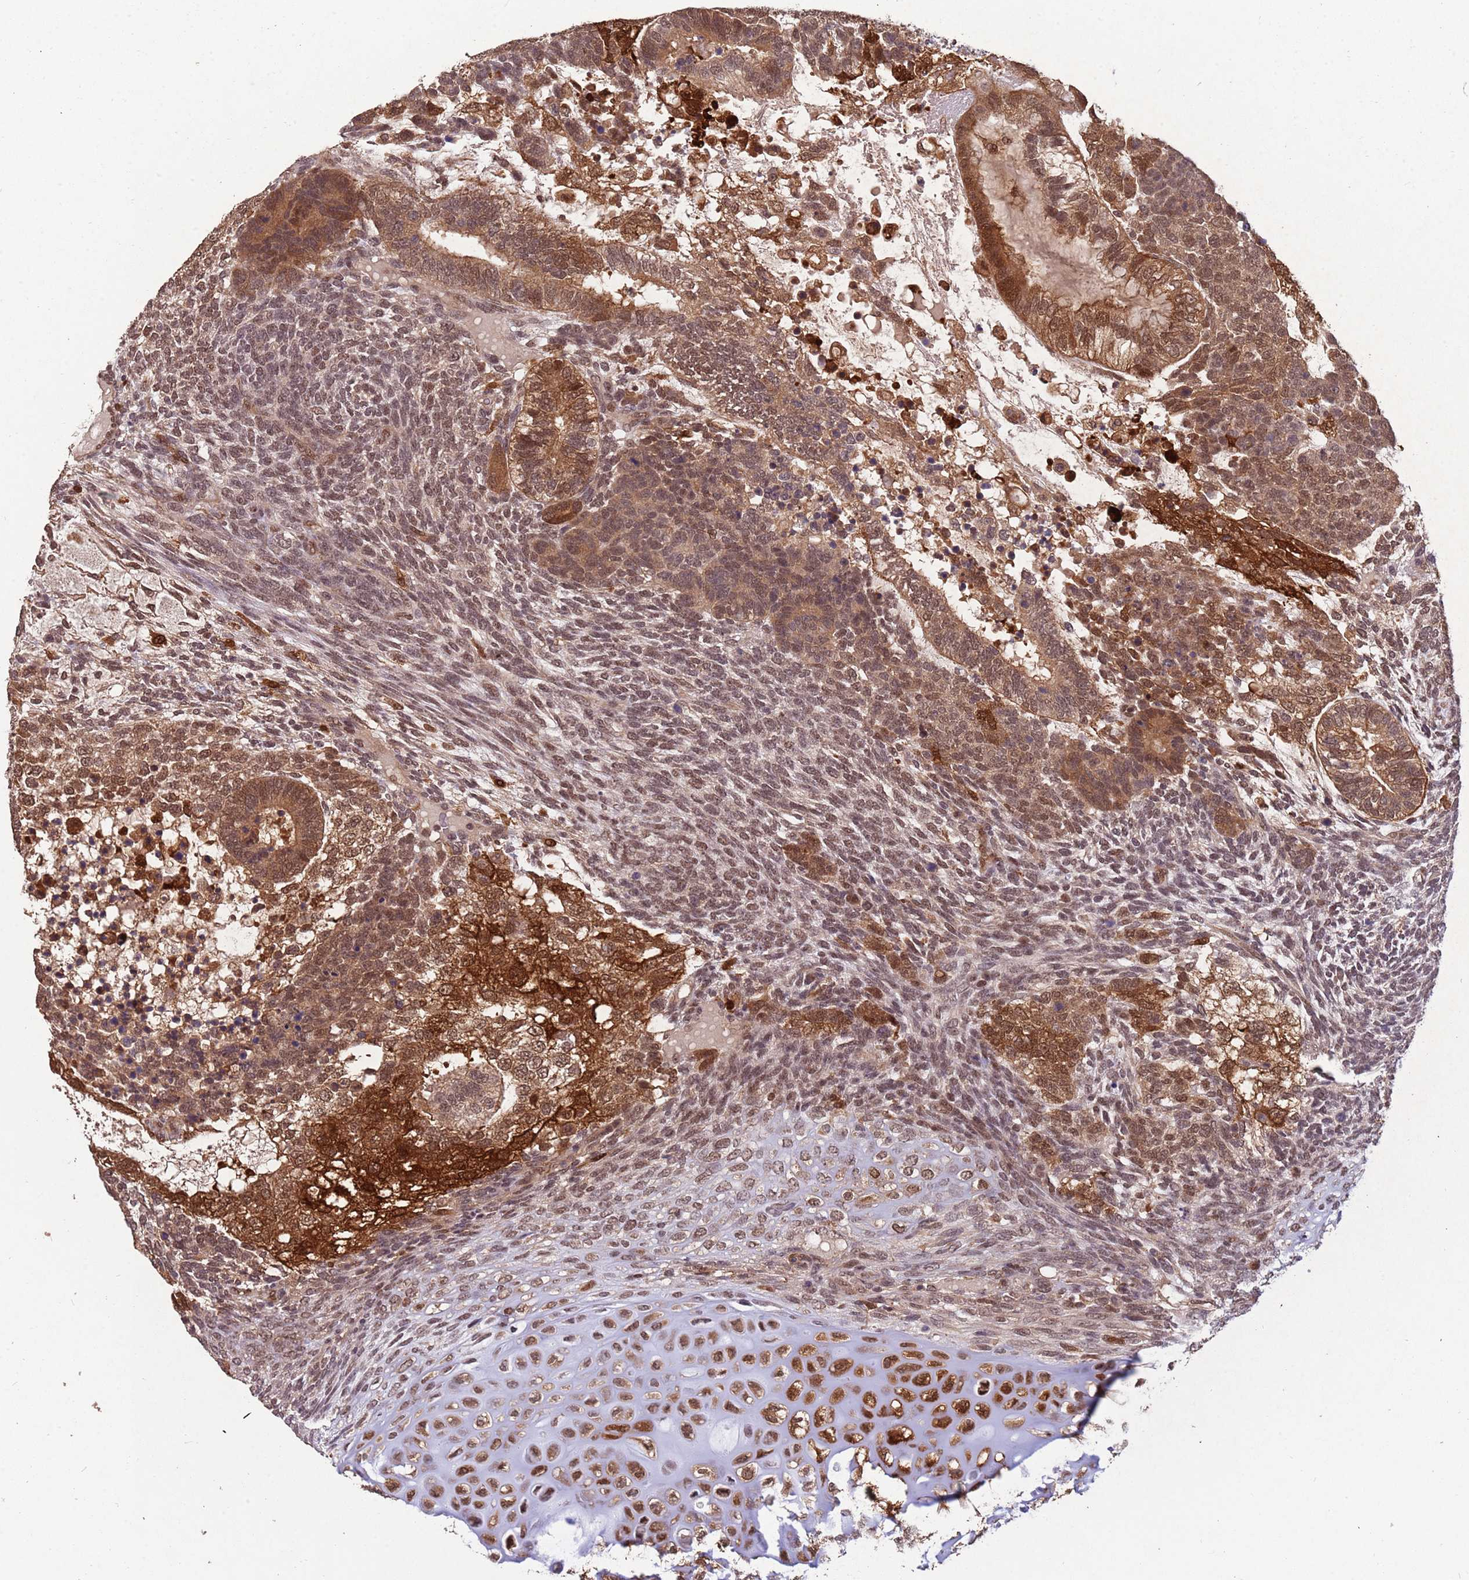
{"staining": {"intensity": "strong", "quantity": ">75%", "location": "cytoplasmic/membranous,nuclear"}, "tissue": "testis cancer", "cell_type": "Tumor cells", "image_type": "cancer", "snomed": [{"axis": "morphology", "description": "Carcinoma, Embryonal, NOS"}, {"axis": "topography", "description": "Testis"}], "caption": "There is high levels of strong cytoplasmic/membranous and nuclear positivity in tumor cells of testis embryonal carcinoma, as demonstrated by immunohistochemical staining (brown color).", "gene": "ZNF639", "patient": {"sex": "male", "age": 23}}